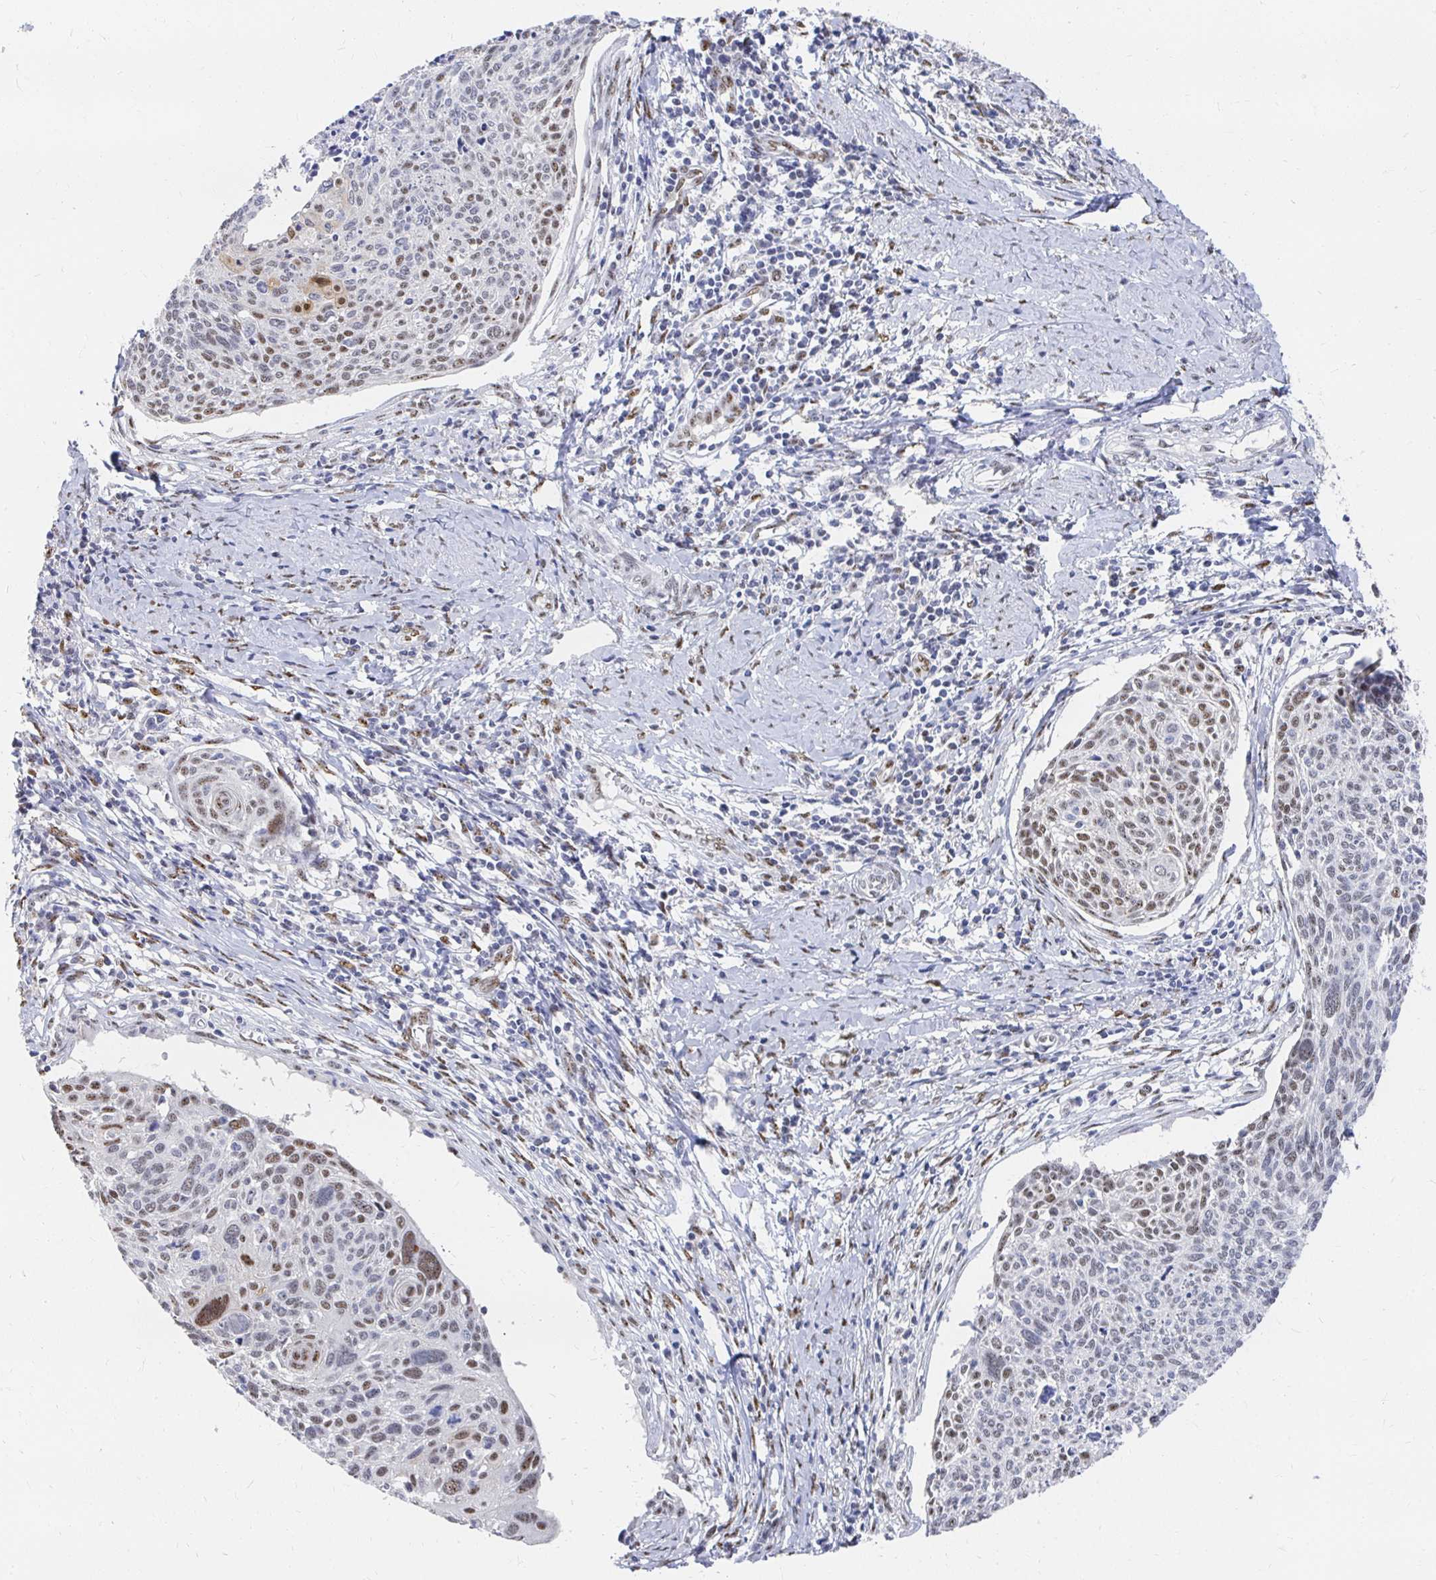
{"staining": {"intensity": "moderate", "quantity": "25%-75%", "location": "nuclear"}, "tissue": "cervical cancer", "cell_type": "Tumor cells", "image_type": "cancer", "snomed": [{"axis": "morphology", "description": "Squamous cell carcinoma, NOS"}, {"axis": "topography", "description": "Cervix"}], "caption": "IHC histopathology image of neoplastic tissue: cervical cancer (squamous cell carcinoma) stained using IHC displays medium levels of moderate protein expression localized specifically in the nuclear of tumor cells, appearing as a nuclear brown color.", "gene": "CLIC3", "patient": {"sex": "female", "age": 49}}